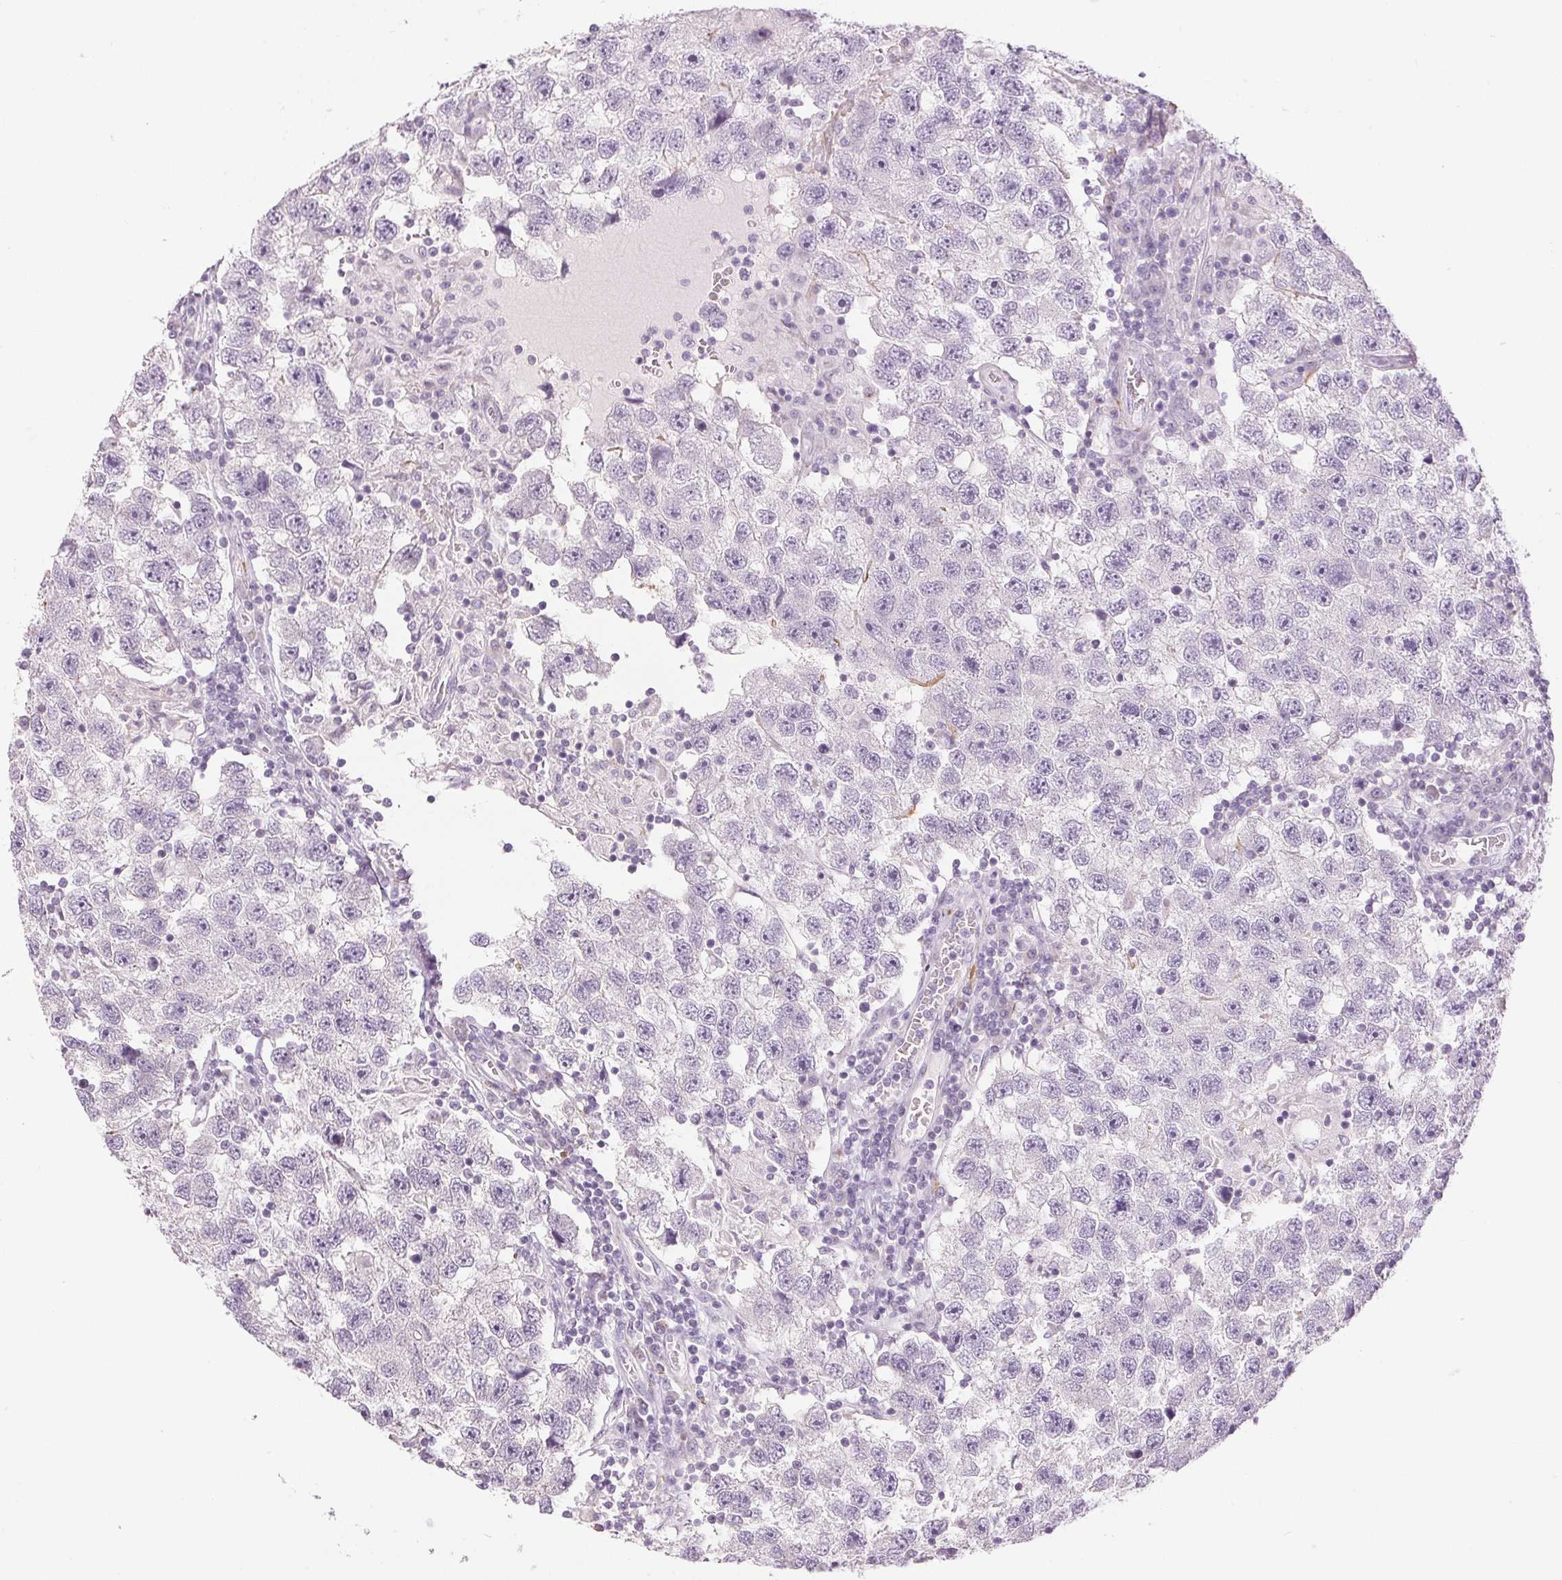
{"staining": {"intensity": "negative", "quantity": "none", "location": "none"}, "tissue": "testis cancer", "cell_type": "Tumor cells", "image_type": "cancer", "snomed": [{"axis": "morphology", "description": "Seminoma, NOS"}, {"axis": "topography", "description": "Testis"}], "caption": "IHC of human testis seminoma demonstrates no staining in tumor cells.", "gene": "DNAJC6", "patient": {"sex": "male", "age": 26}}